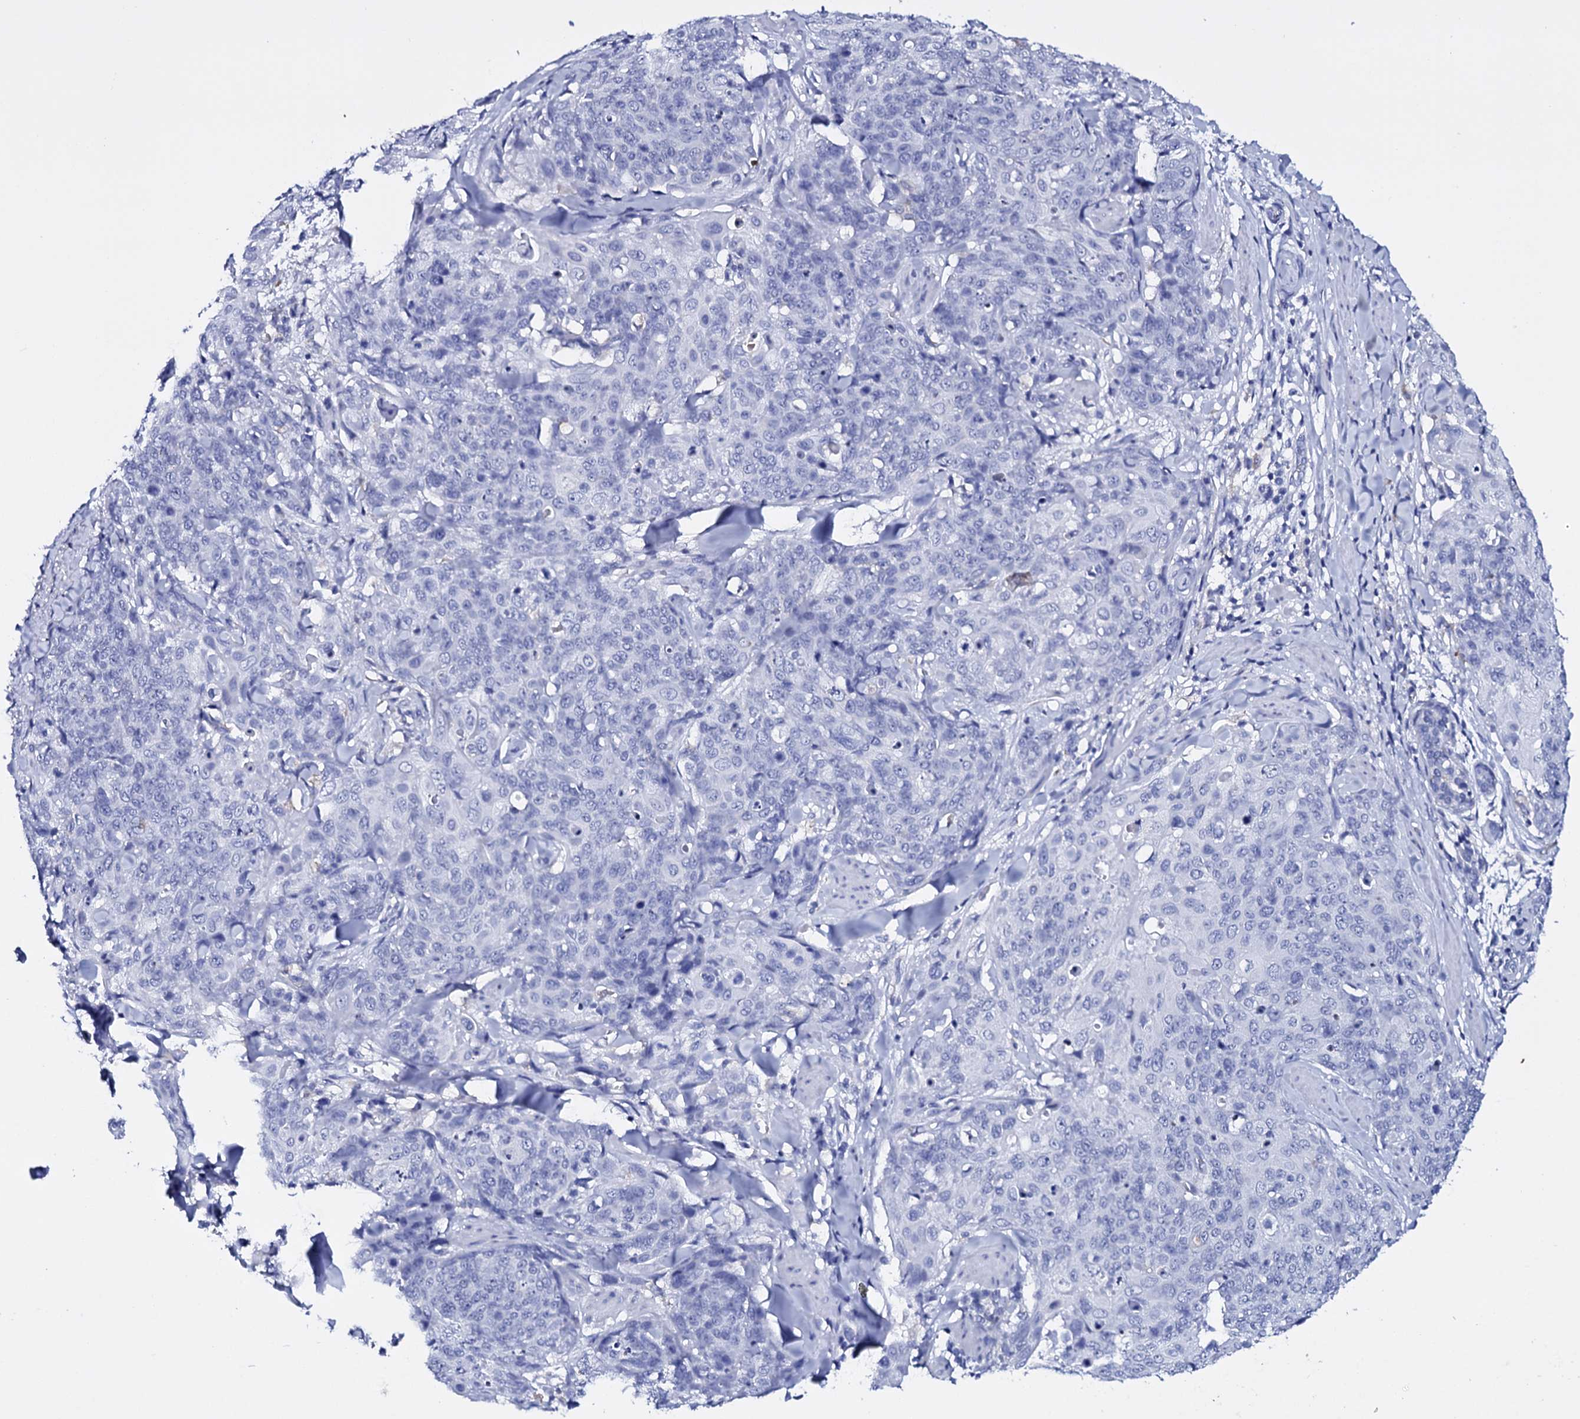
{"staining": {"intensity": "negative", "quantity": "none", "location": "none"}, "tissue": "skin cancer", "cell_type": "Tumor cells", "image_type": "cancer", "snomed": [{"axis": "morphology", "description": "Squamous cell carcinoma, NOS"}, {"axis": "topography", "description": "Skin"}, {"axis": "topography", "description": "Vulva"}], "caption": "Image shows no protein positivity in tumor cells of skin cancer tissue.", "gene": "ITPRID2", "patient": {"sex": "female", "age": 85}}